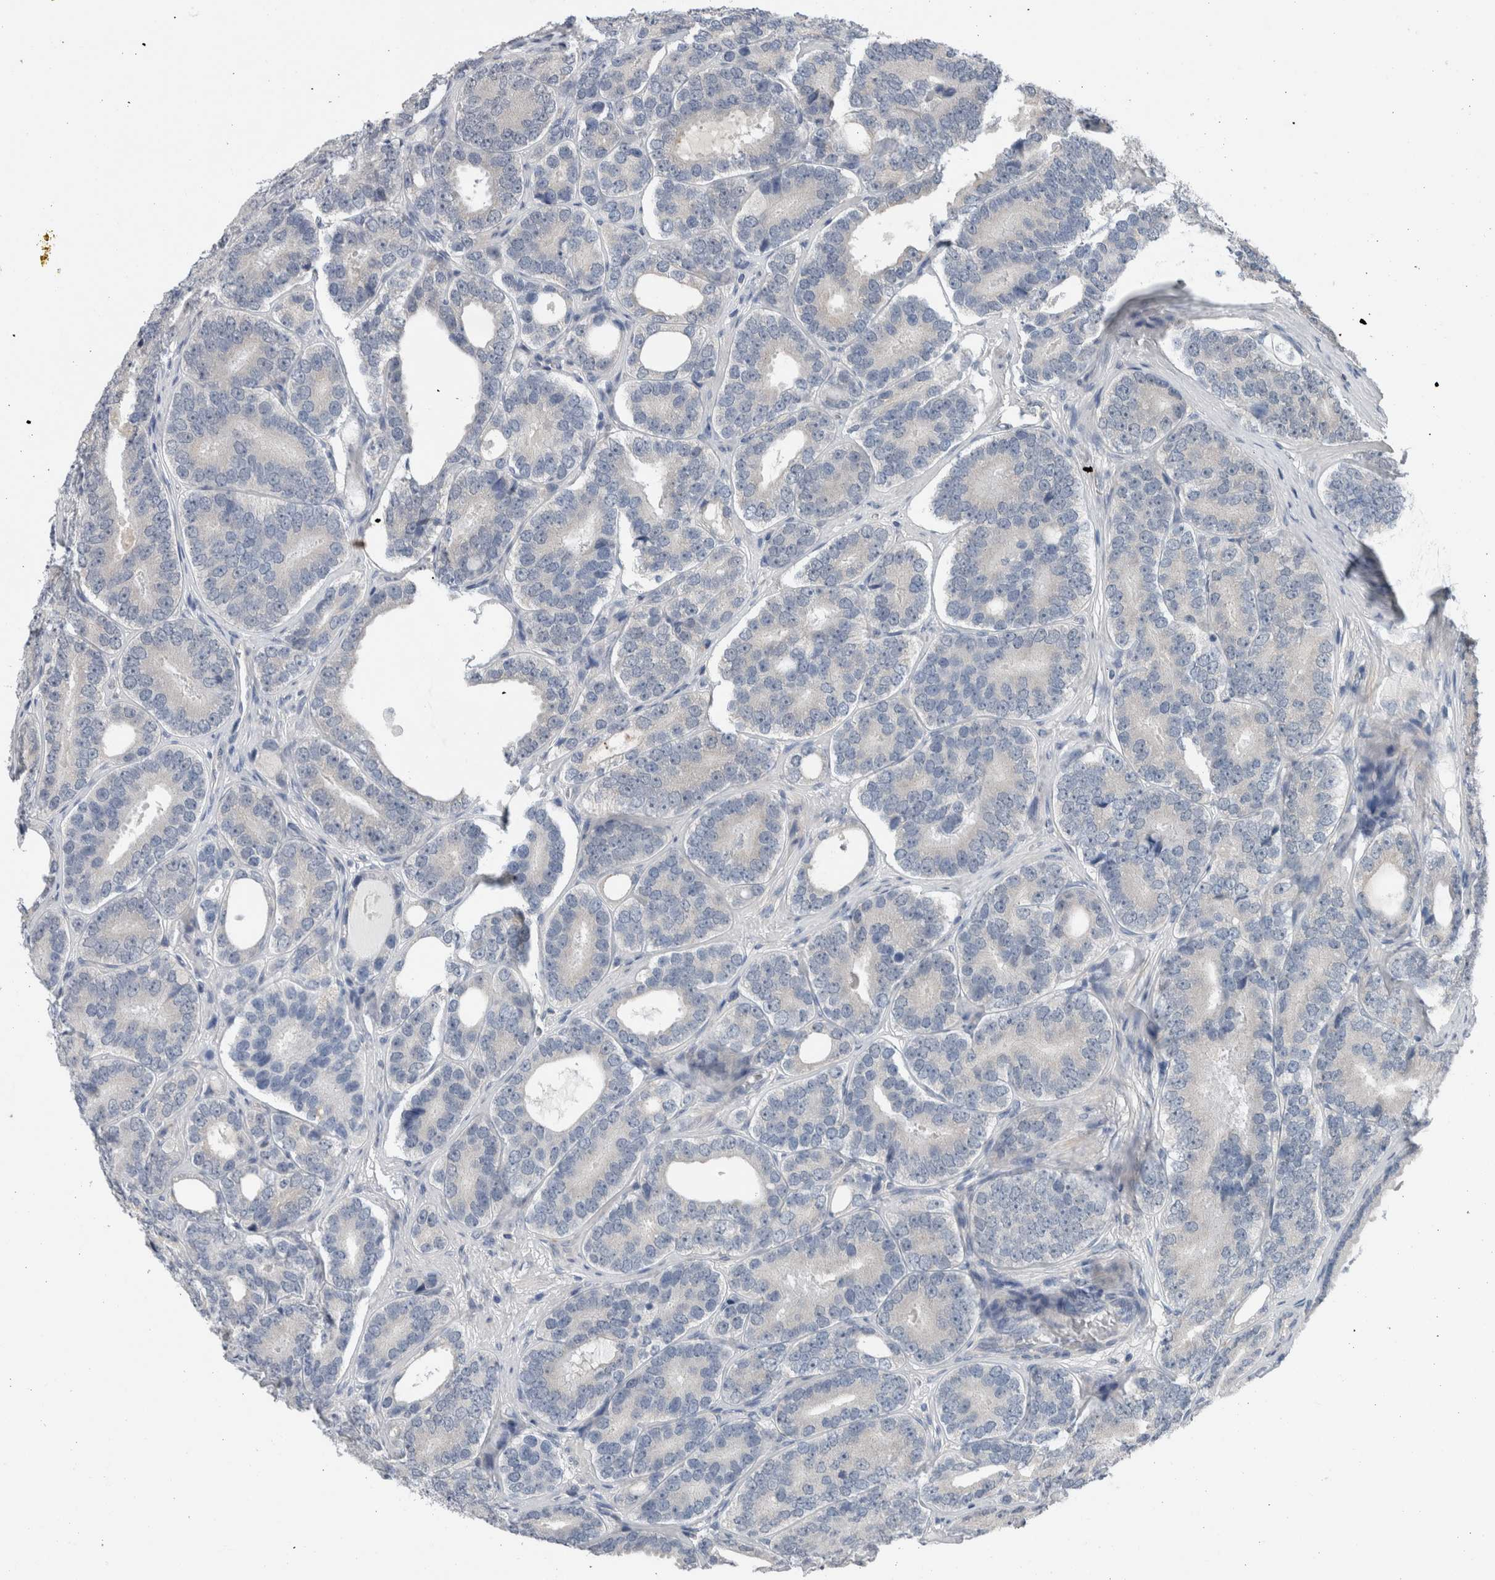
{"staining": {"intensity": "negative", "quantity": "none", "location": "none"}, "tissue": "prostate cancer", "cell_type": "Tumor cells", "image_type": "cancer", "snomed": [{"axis": "morphology", "description": "Adenocarcinoma, High grade"}, {"axis": "topography", "description": "Prostate"}], "caption": "Histopathology image shows no significant protein positivity in tumor cells of adenocarcinoma (high-grade) (prostate).", "gene": "CRNN", "patient": {"sex": "male", "age": 56}}